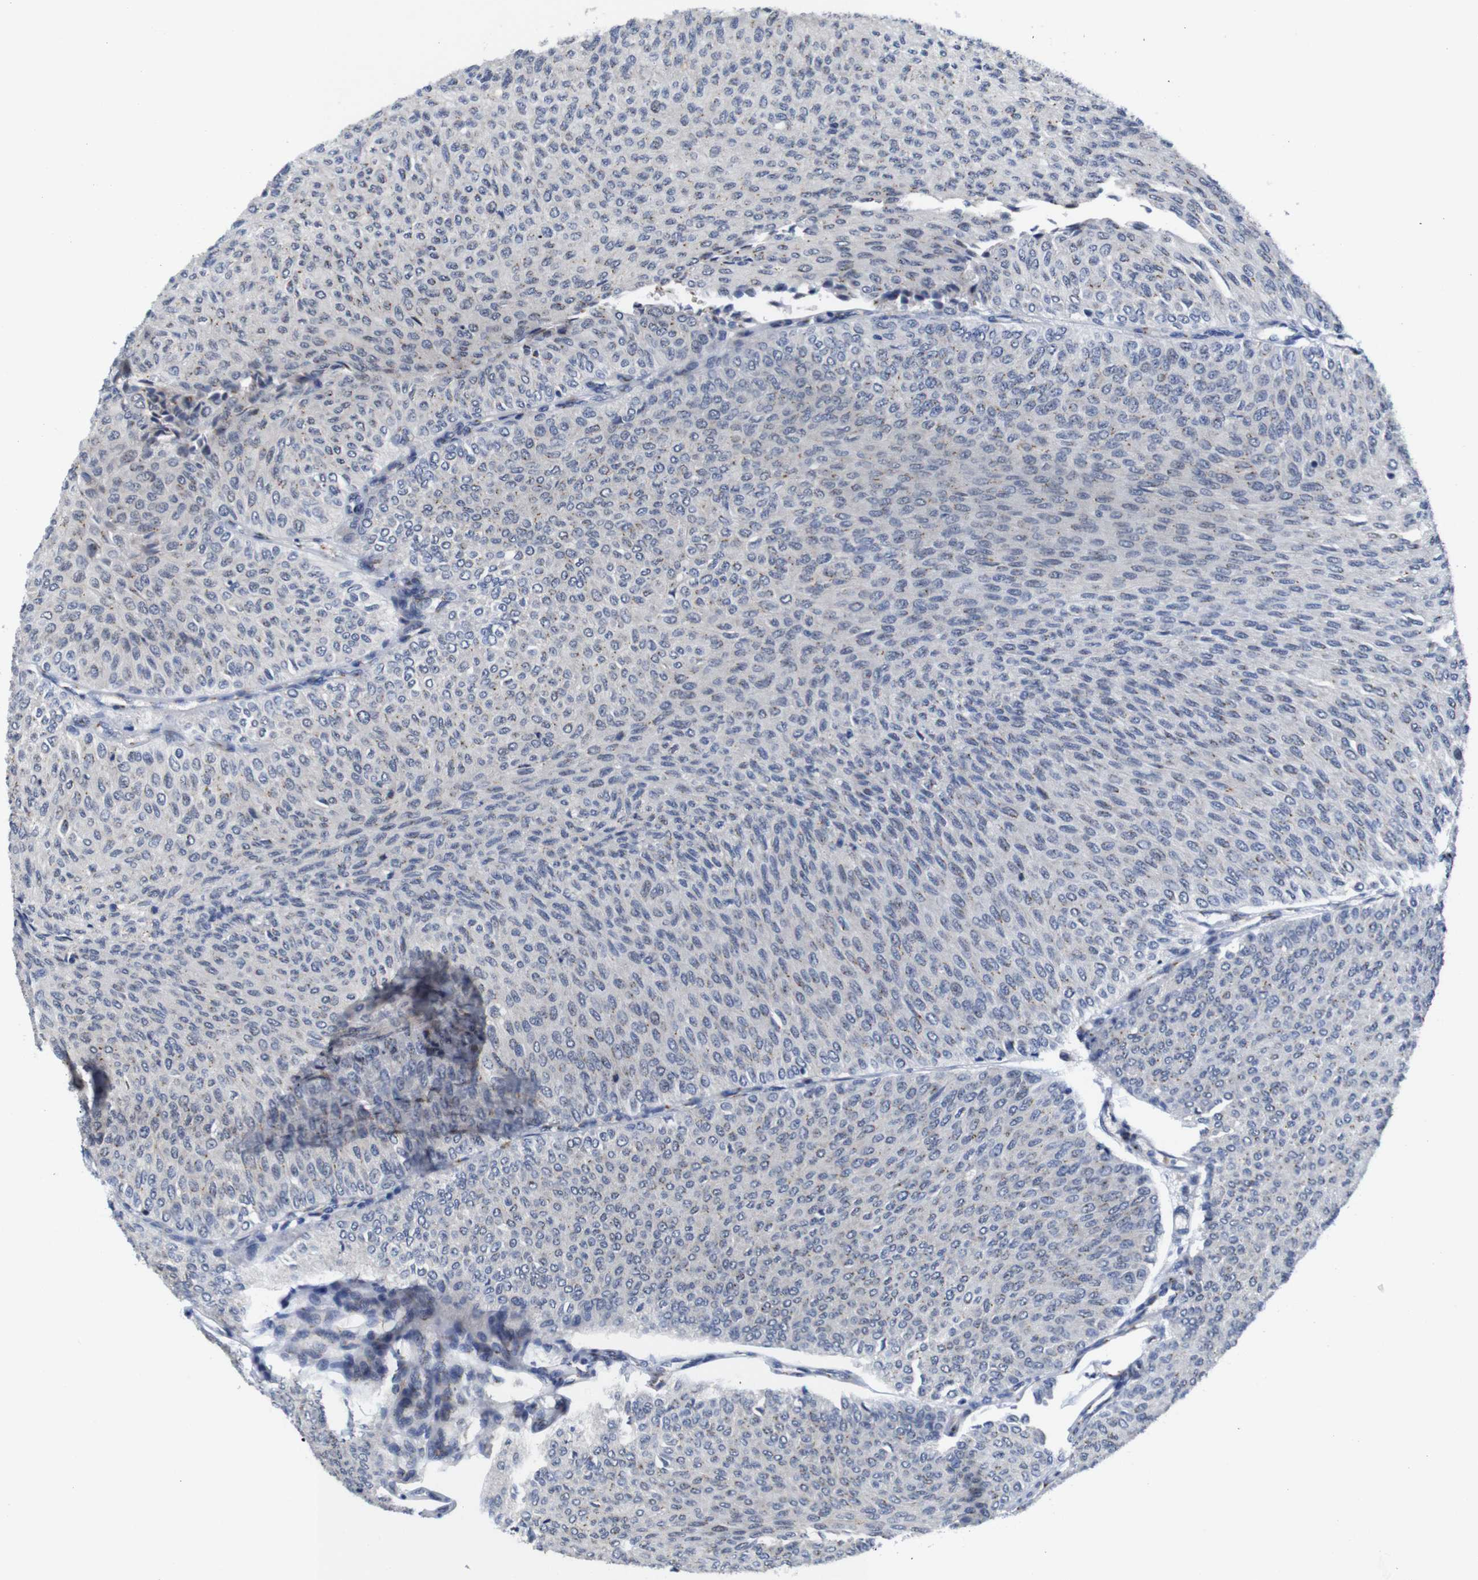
{"staining": {"intensity": "weak", "quantity": "<25%", "location": "cytoplasmic/membranous"}, "tissue": "urothelial cancer", "cell_type": "Tumor cells", "image_type": "cancer", "snomed": [{"axis": "morphology", "description": "Urothelial carcinoma, Low grade"}, {"axis": "topography", "description": "Urinary bladder"}], "caption": "Low-grade urothelial carcinoma was stained to show a protein in brown. There is no significant positivity in tumor cells.", "gene": "FURIN", "patient": {"sex": "male", "age": 78}}